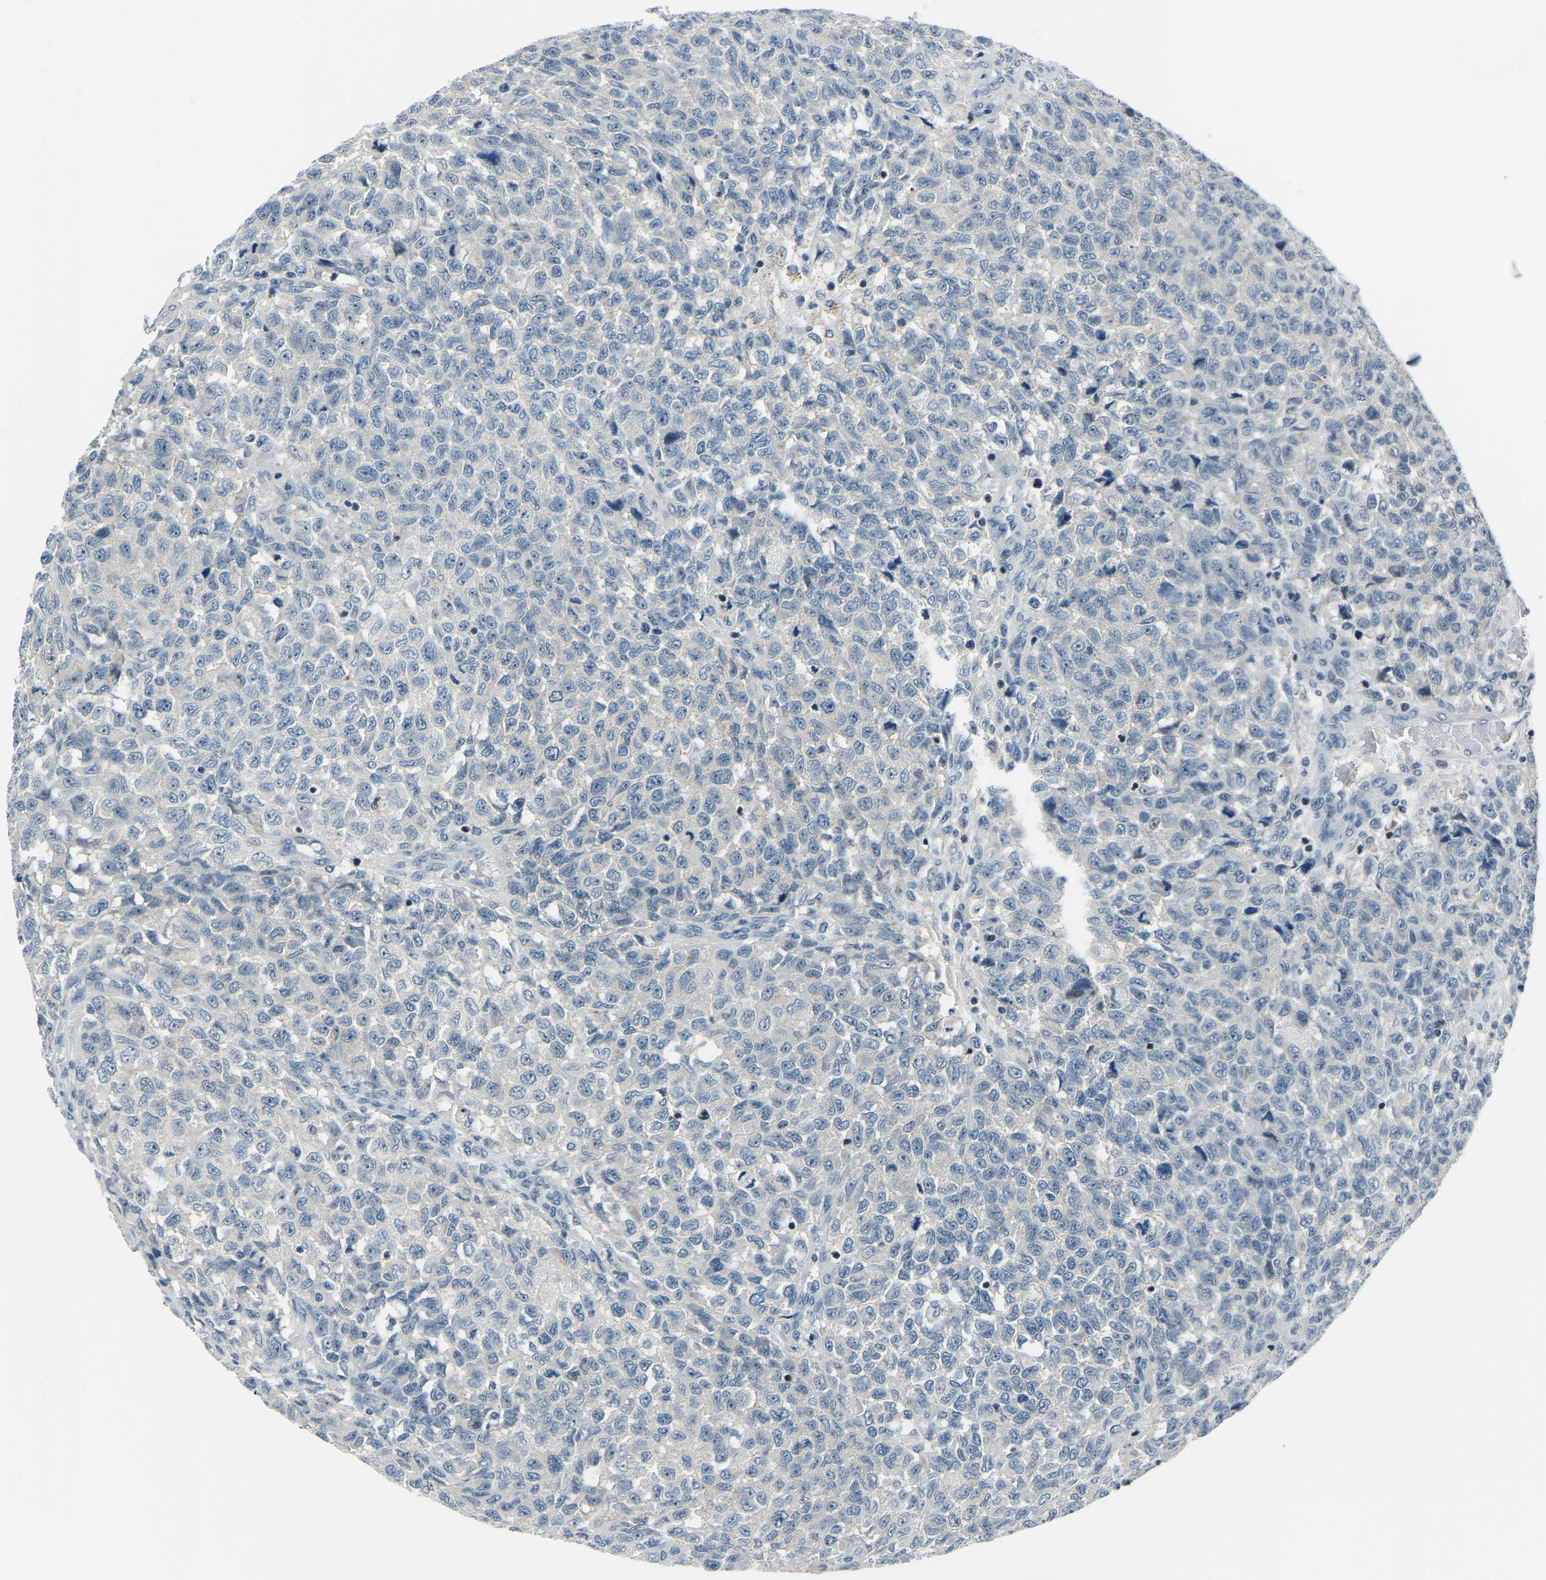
{"staining": {"intensity": "negative", "quantity": "none", "location": "none"}, "tissue": "testis cancer", "cell_type": "Tumor cells", "image_type": "cancer", "snomed": [{"axis": "morphology", "description": "Seminoma, NOS"}, {"axis": "topography", "description": "Testis"}], "caption": "Protein analysis of testis cancer (seminoma) demonstrates no significant staining in tumor cells.", "gene": "RRP1", "patient": {"sex": "male", "age": 59}}